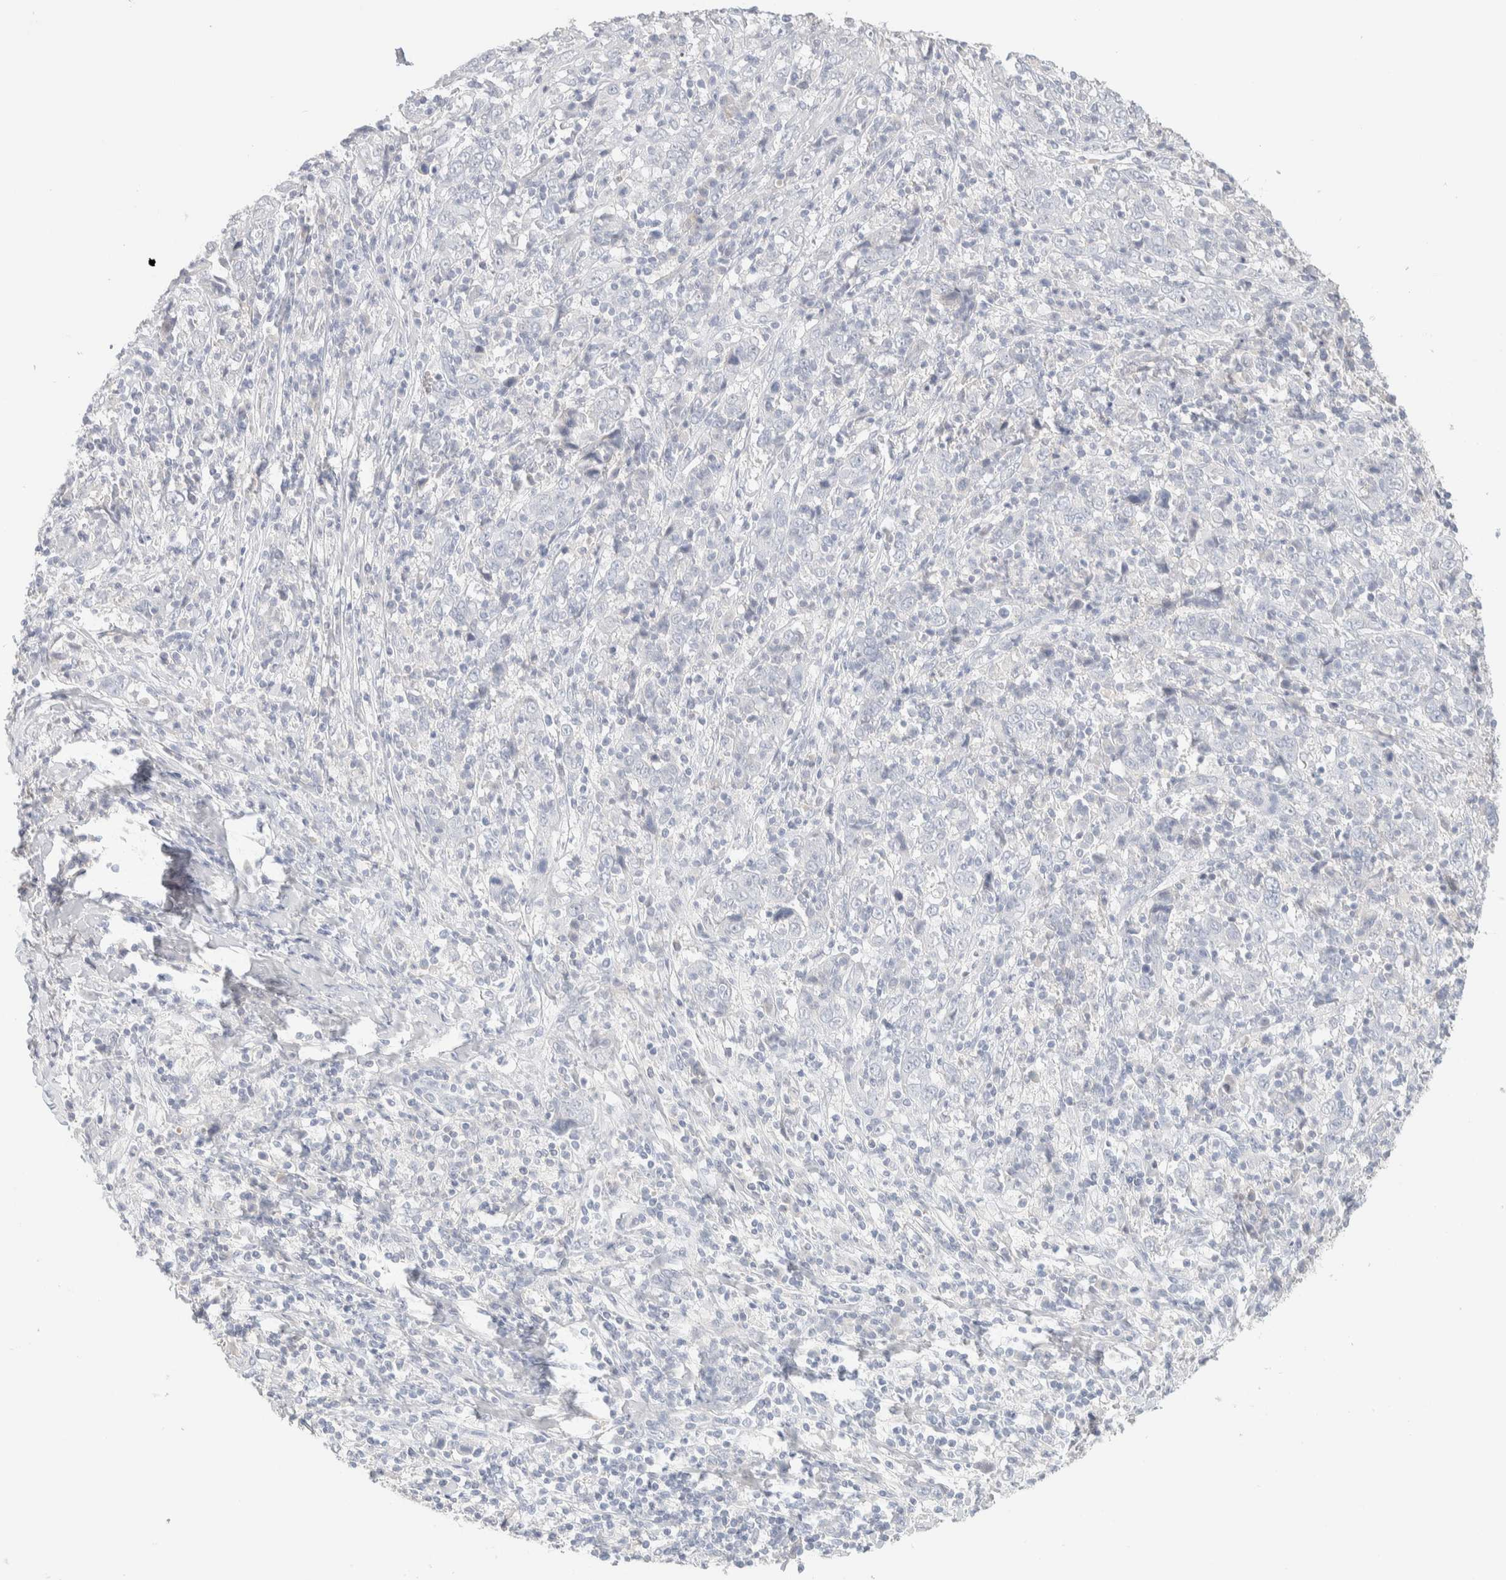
{"staining": {"intensity": "negative", "quantity": "none", "location": "none"}, "tissue": "cervical cancer", "cell_type": "Tumor cells", "image_type": "cancer", "snomed": [{"axis": "morphology", "description": "Squamous cell carcinoma, NOS"}, {"axis": "topography", "description": "Cervix"}], "caption": "Tumor cells show no significant protein positivity in cervical cancer. (DAB (3,3'-diaminobenzidine) IHC, high magnification).", "gene": "RIDA", "patient": {"sex": "female", "age": 46}}